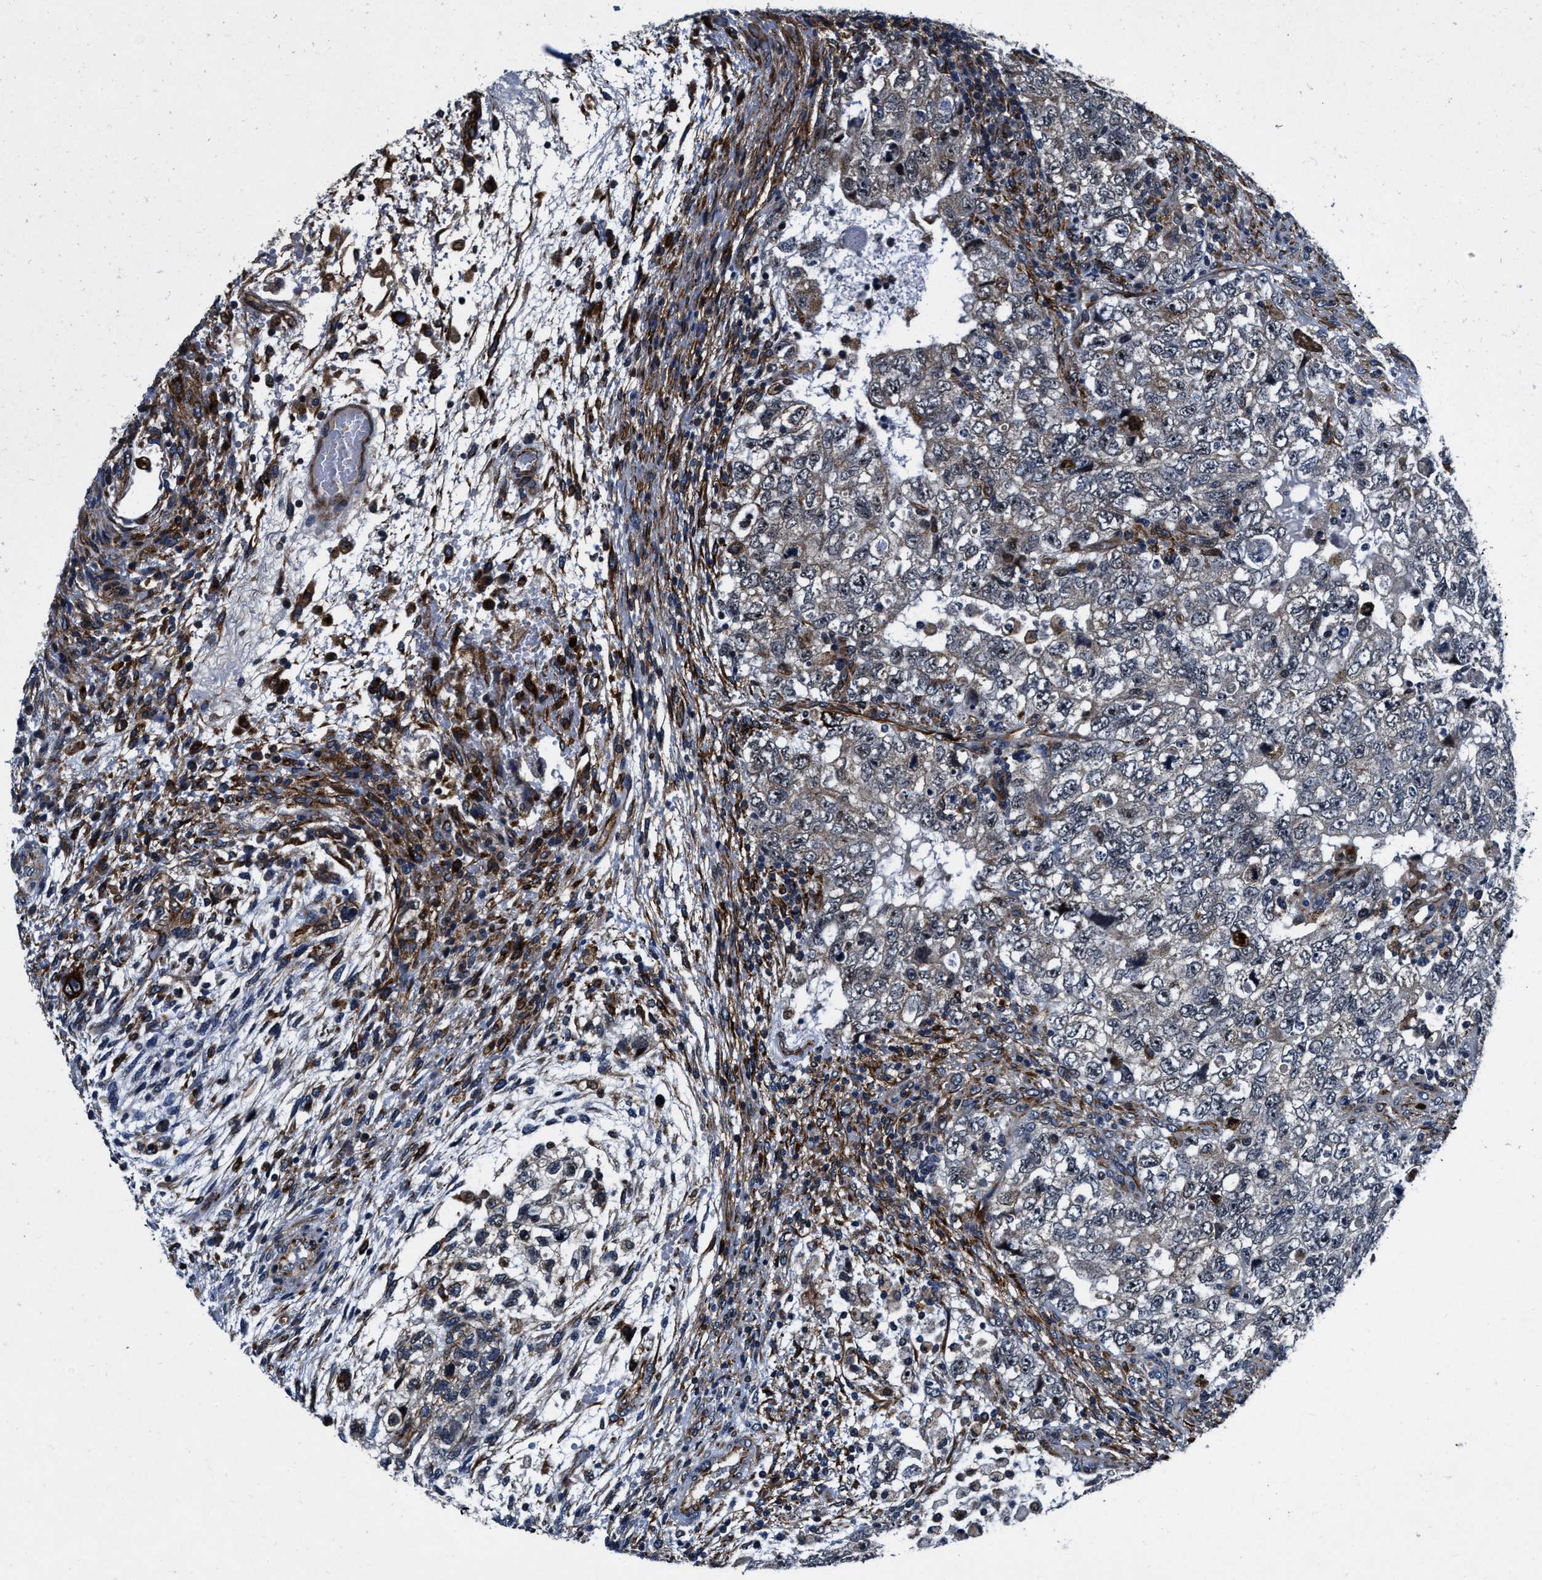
{"staining": {"intensity": "negative", "quantity": "none", "location": "none"}, "tissue": "testis cancer", "cell_type": "Tumor cells", "image_type": "cancer", "snomed": [{"axis": "morphology", "description": "Carcinoma, Embryonal, NOS"}, {"axis": "topography", "description": "Testis"}], "caption": "This photomicrograph is of testis cancer (embryonal carcinoma) stained with immunohistochemistry to label a protein in brown with the nuclei are counter-stained blue. There is no positivity in tumor cells.", "gene": "C2orf66", "patient": {"sex": "male", "age": 36}}